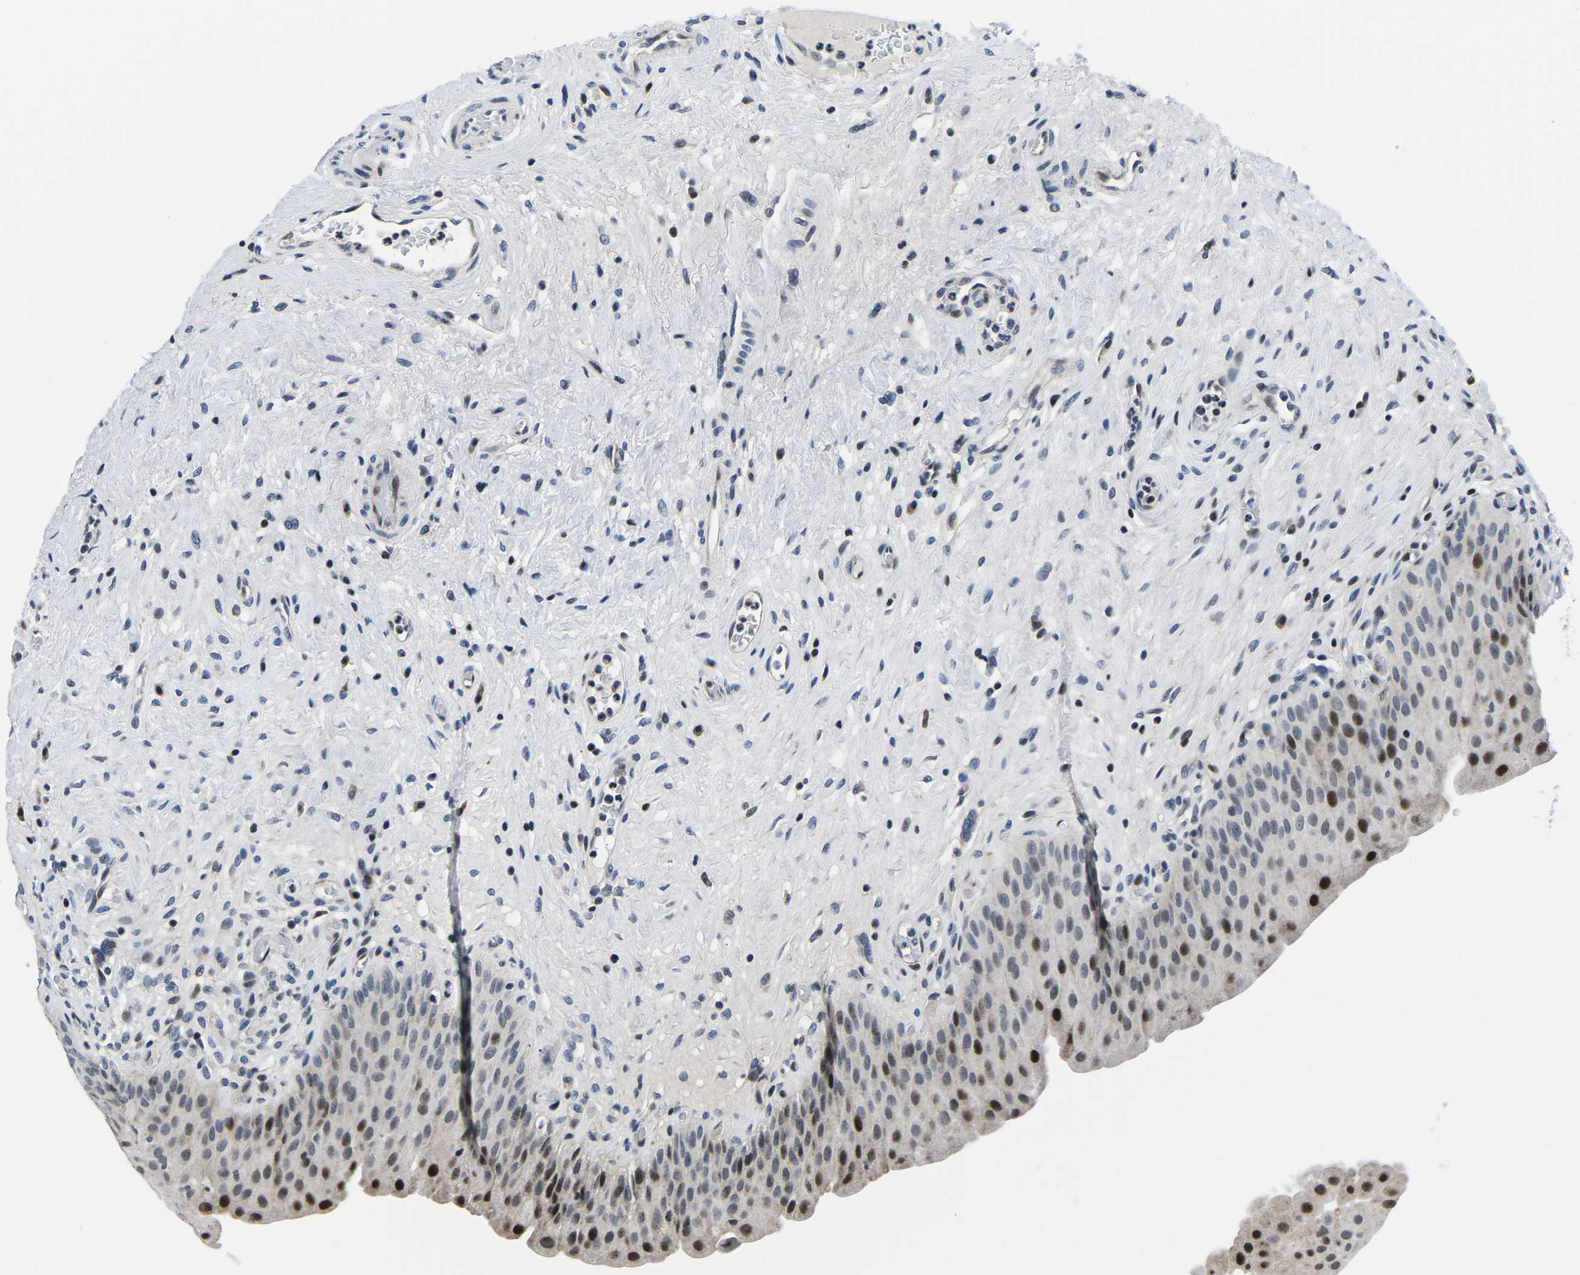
{"staining": {"intensity": "strong", "quantity": ">75%", "location": "nuclear"}, "tissue": "urinary bladder", "cell_type": "Urothelial cells", "image_type": "normal", "snomed": [{"axis": "morphology", "description": "Normal tissue, NOS"}, {"axis": "topography", "description": "Urinary bladder"}], "caption": "DAB immunohistochemical staining of benign human urinary bladder exhibits strong nuclear protein staining in about >75% of urothelial cells. (DAB (3,3'-diaminobenzidine) IHC with brightfield microscopy, high magnification).", "gene": "CDC73", "patient": {"sex": "male", "age": 46}}